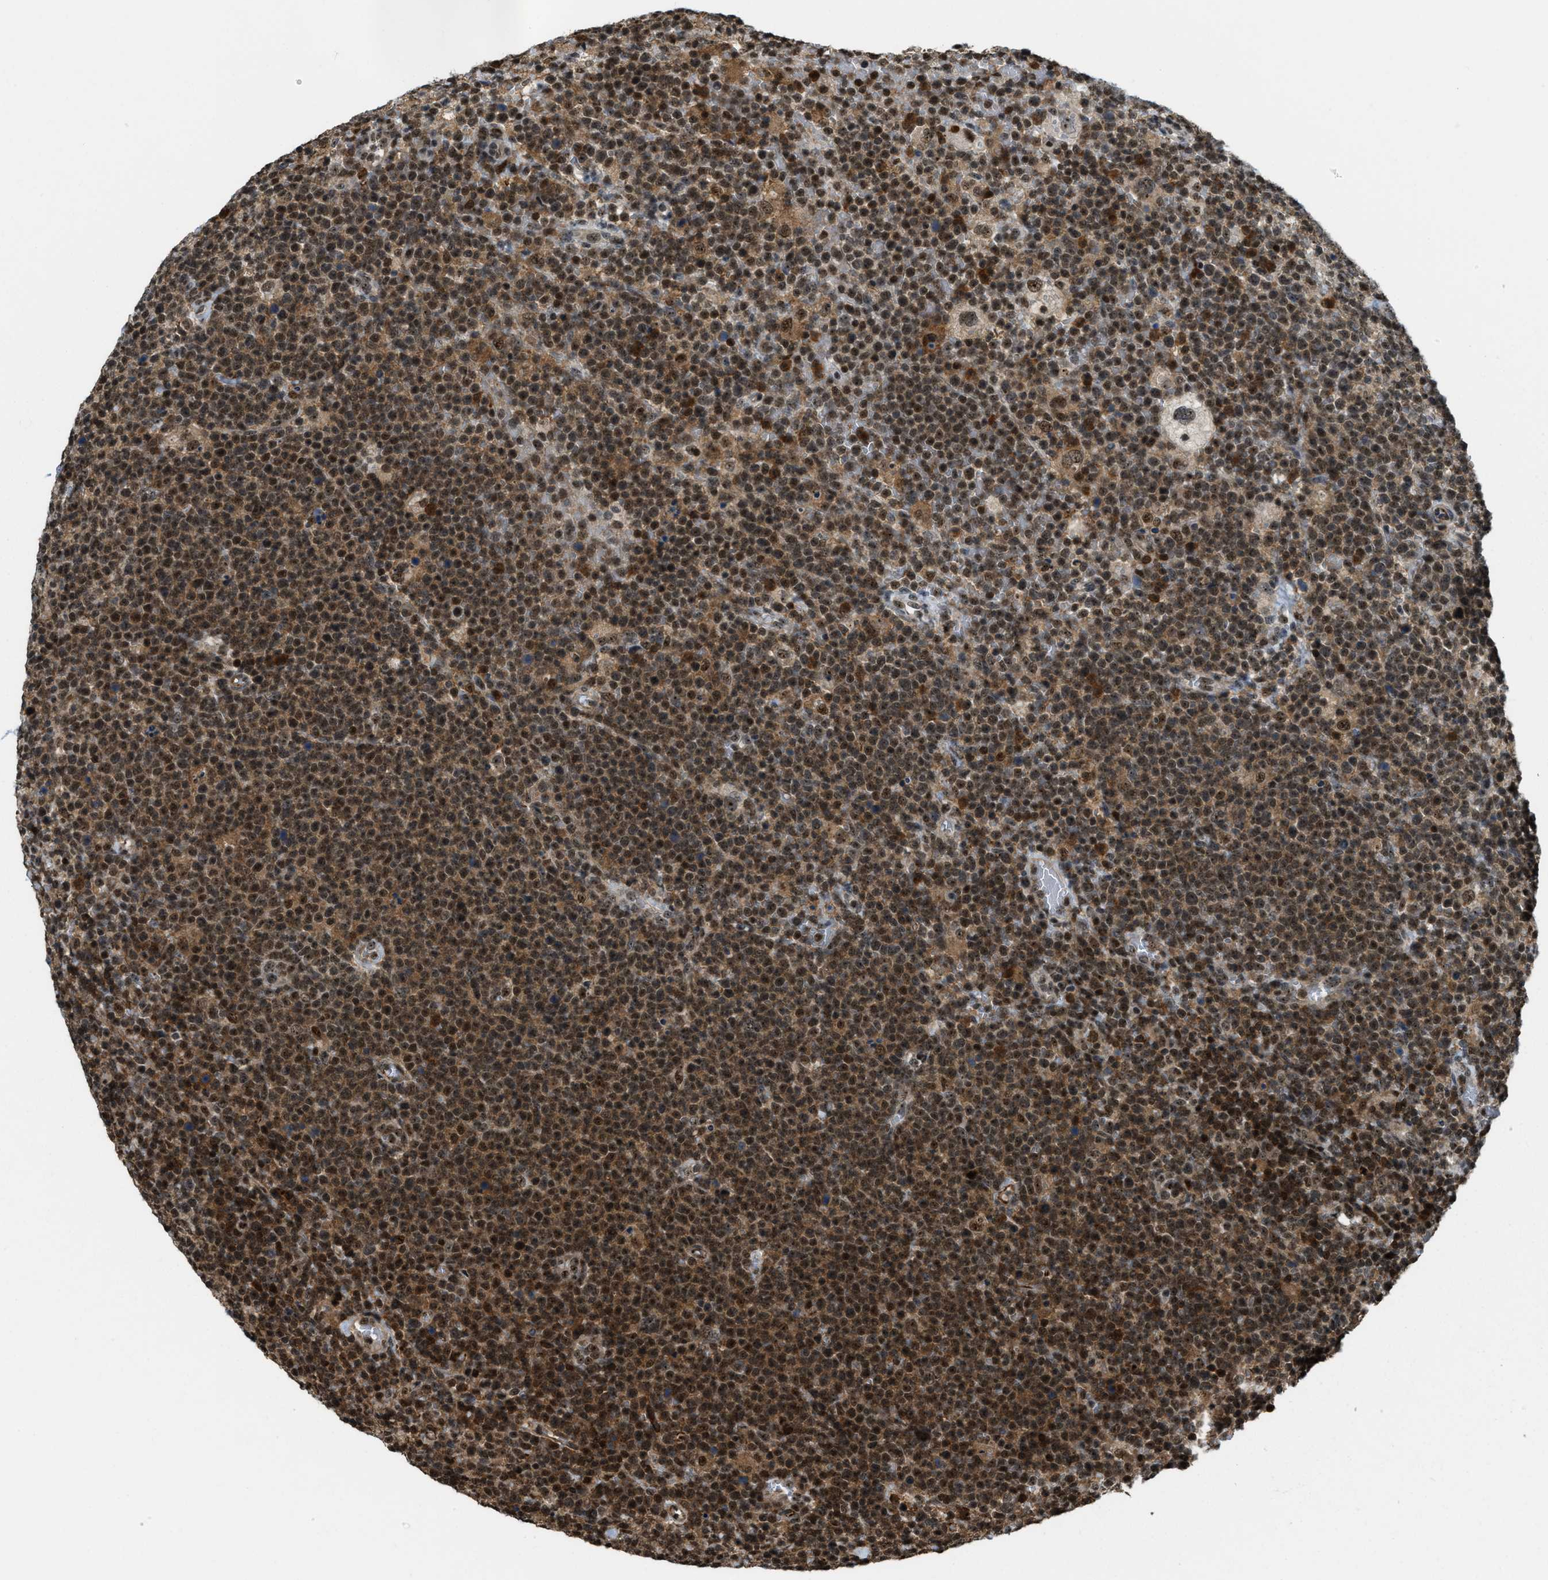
{"staining": {"intensity": "moderate", "quantity": ">75%", "location": "cytoplasmic/membranous,nuclear"}, "tissue": "lymphoma", "cell_type": "Tumor cells", "image_type": "cancer", "snomed": [{"axis": "morphology", "description": "Malignant lymphoma, non-Hodgkin's type, High grade"}, {"axis": "topography", "description": "Lymph node"}], "caption": "Immunohistochemistry (IHC) histopathology image of neoplastic tissue: lymphoma stained using immunohistochemistry displays medium levels of moderate protein expression localized specifically in the cytoplasmic/membranous and nuclear of tumor cells, appearing as a cytoplasmic/membranous and nuclear brown color.", "gene": "E2F1", "patient": {"sex": "male", "age": 61}}